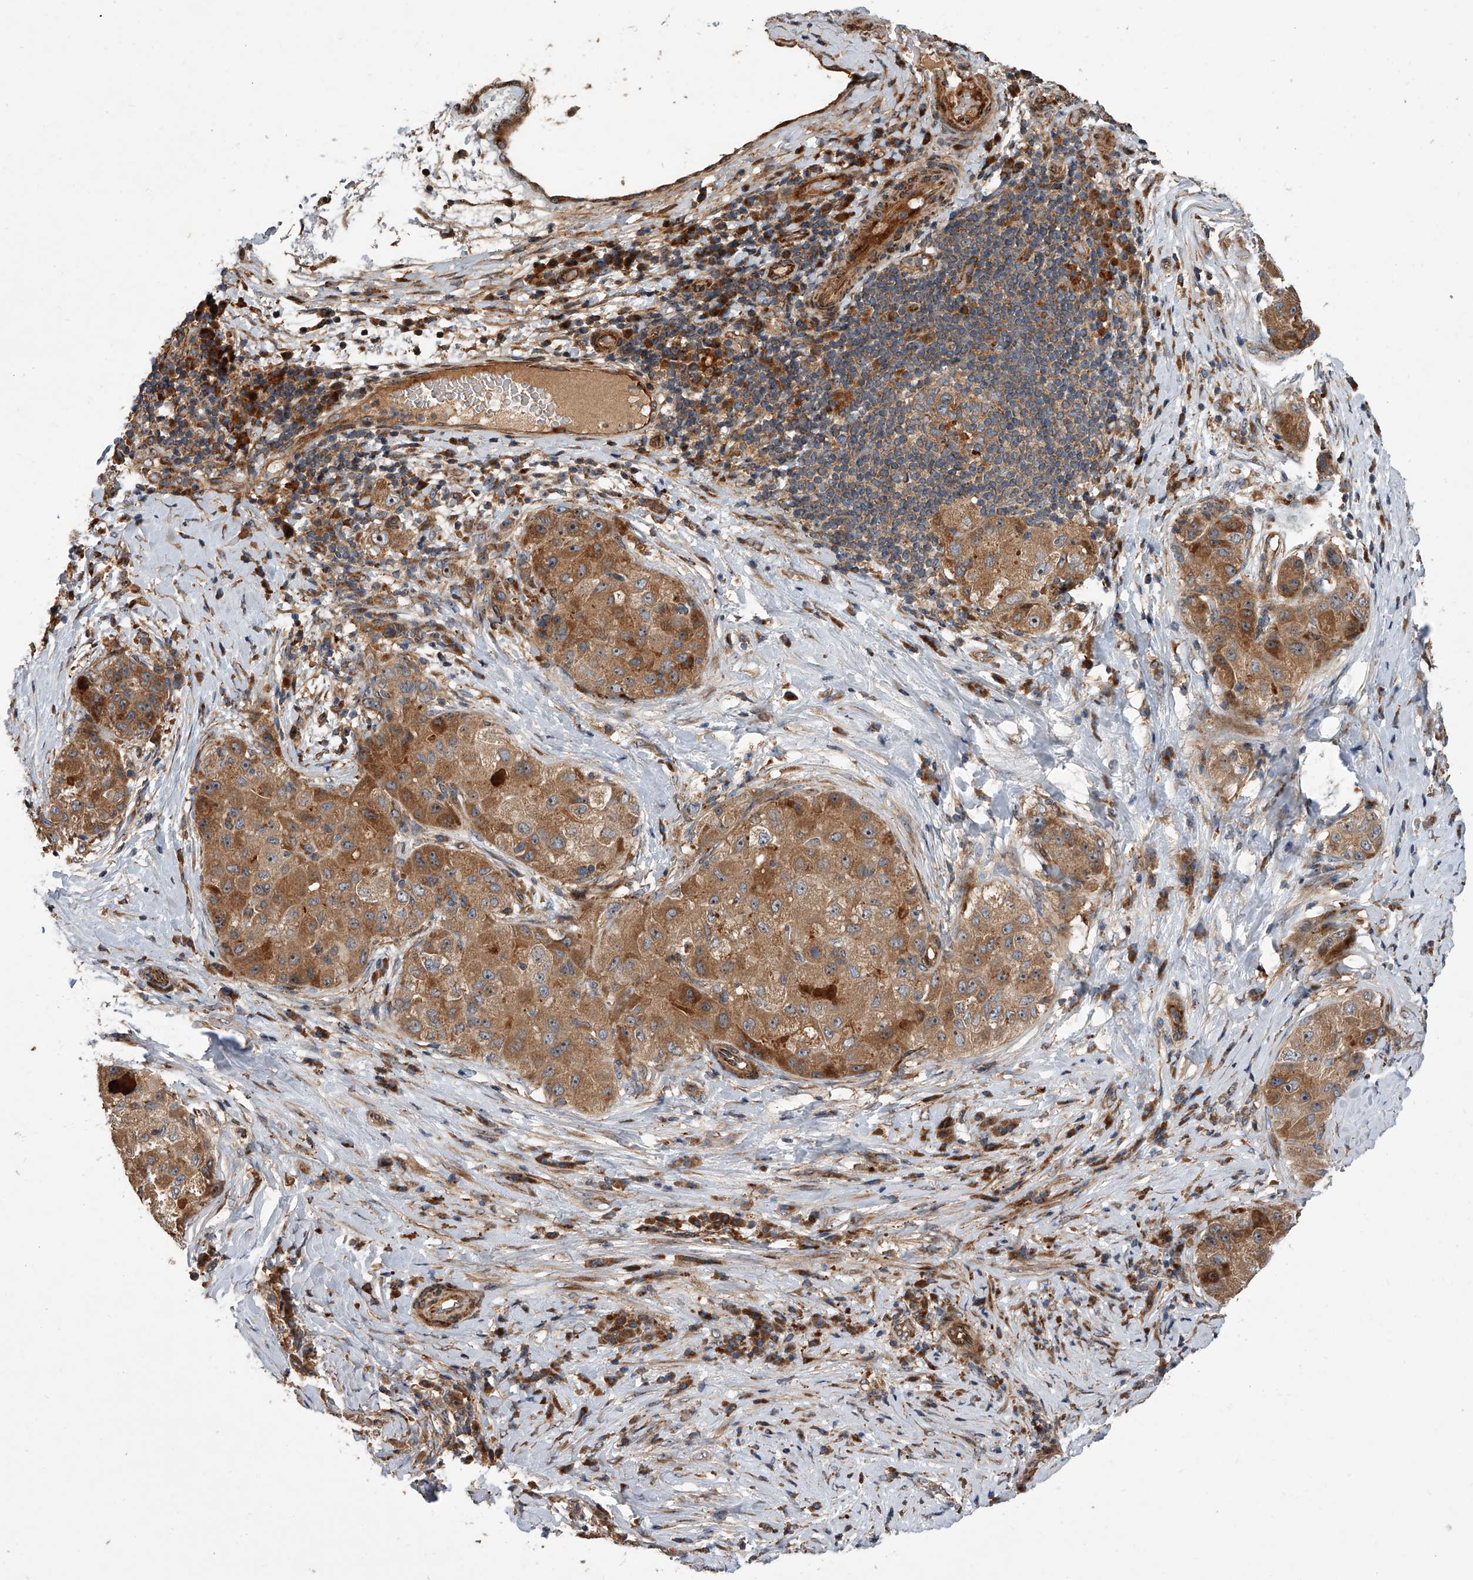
{"staining": {"intensity": "moderate", "quantity": ">75%", "location": "cytoplasmic/membranous"}, "tissue": "liver cancer", "cell_type": "Tumor cells", "image_type": "cancer", "snomed": [{"axis": "morphology", "description": "Carcinoma, Hepatocellular, NOS"}, {"axis": "topography", "description": "Liver"}], "caption": "Hepatocellular carcinoma (liver) stained for a protein reveals moderate cytoplasmic/membranous positivity in tumor cells.", "gene": "USP47", "patient": {"sex": "male", "age": 80}}